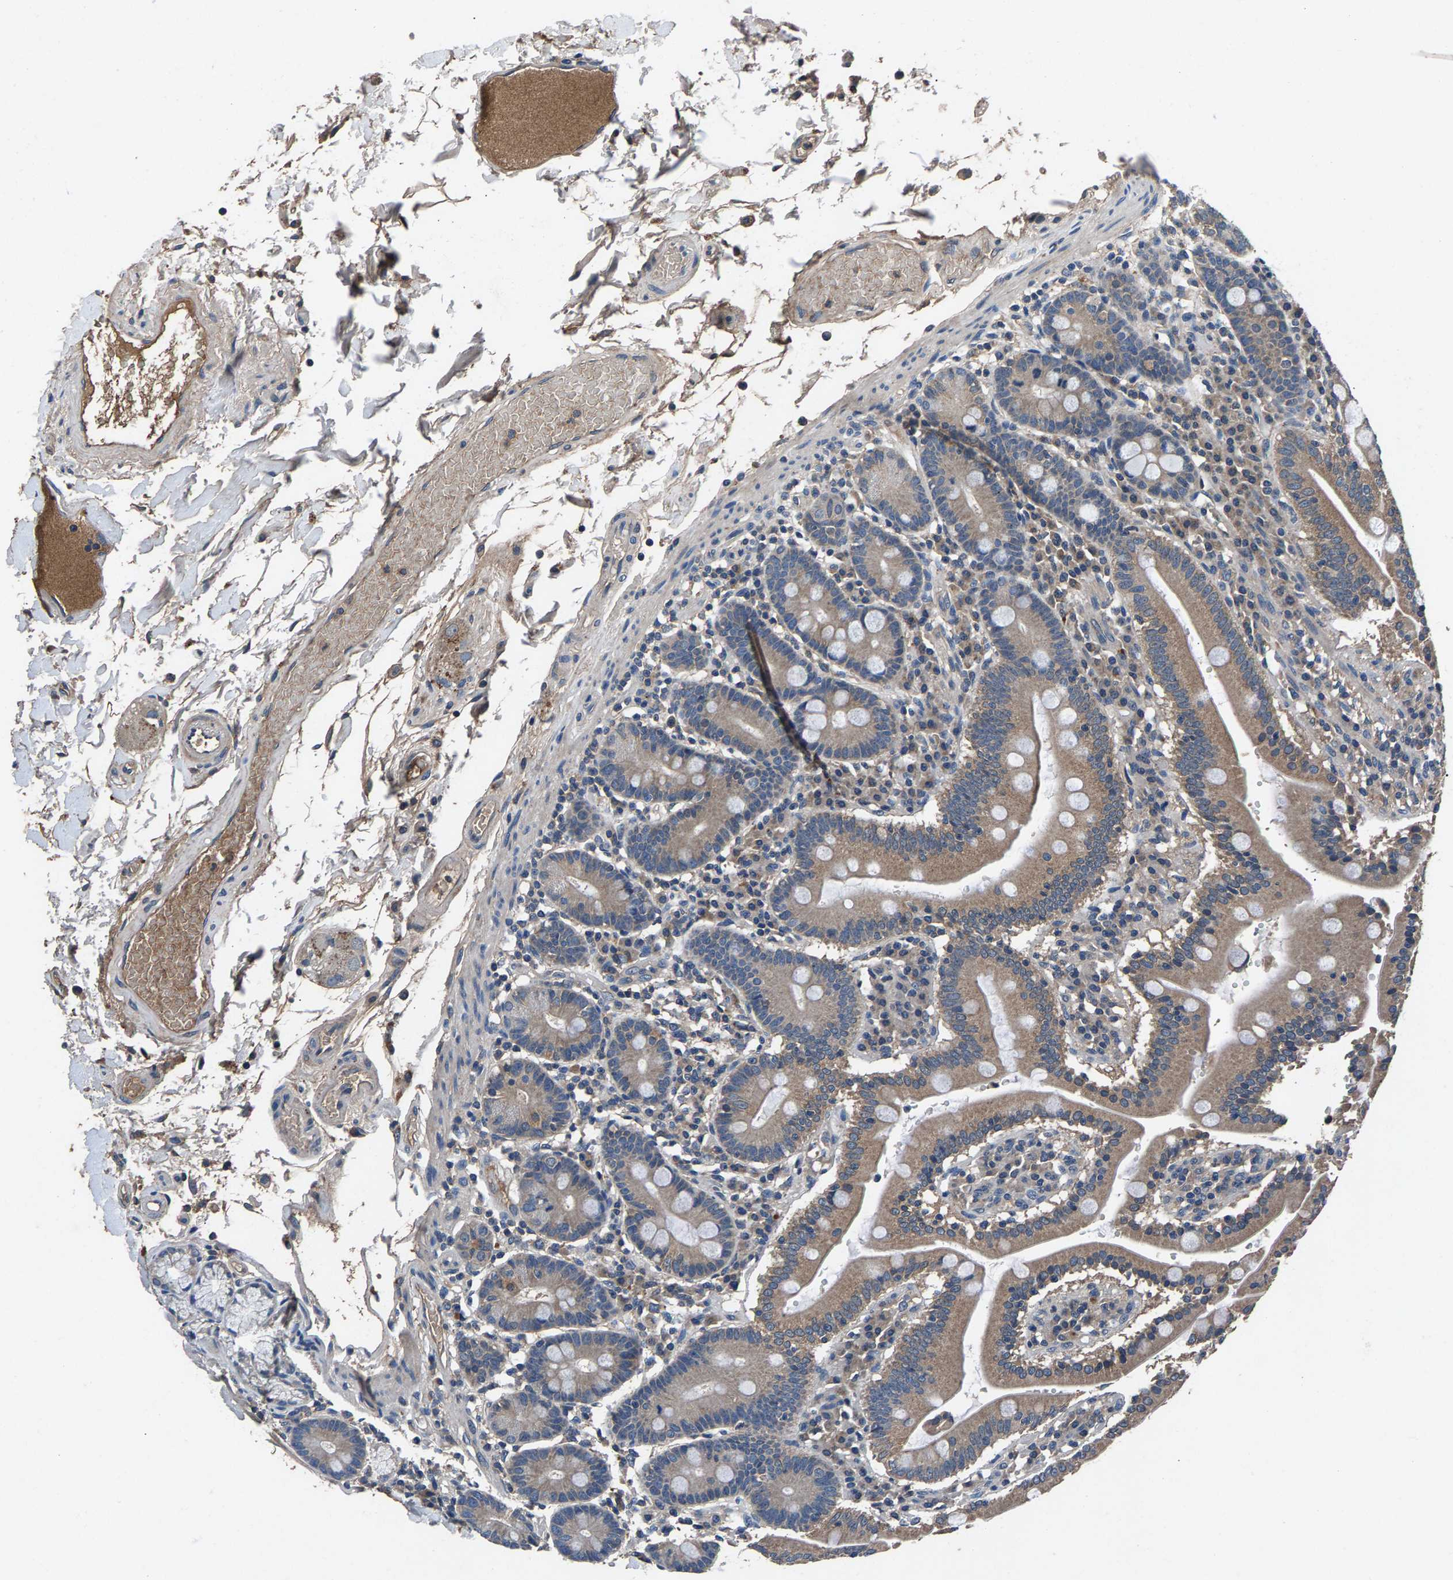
{"staining": {"intensity": "moderate", "quantity": ">75%", "location": "cytoplasmic/membranous"}, "tissue": "duodenum", "cell_type": "Glandular cells", "image_type": "normal", "snomed": [{"axis": "morphology", "description": "Normal tissue, NOS"}, {"axis": "topography", "description": "Small intestine, NOS"}], "caption": "Immunohistochemistry (IHC) staining of benign duodenum, which exhibits medium levels of moderate cytoplasmic/membranous staining in approximately >75% of glandular cells indicating moderate cytoplasmic/membranous protein staining. The staining was performed using DAB (brown) for protein detection and nuclei were counterstained in hematoxylin (blue).", "gene": "PRXL2C", "patient": {"sex": "female", "age": 71}}